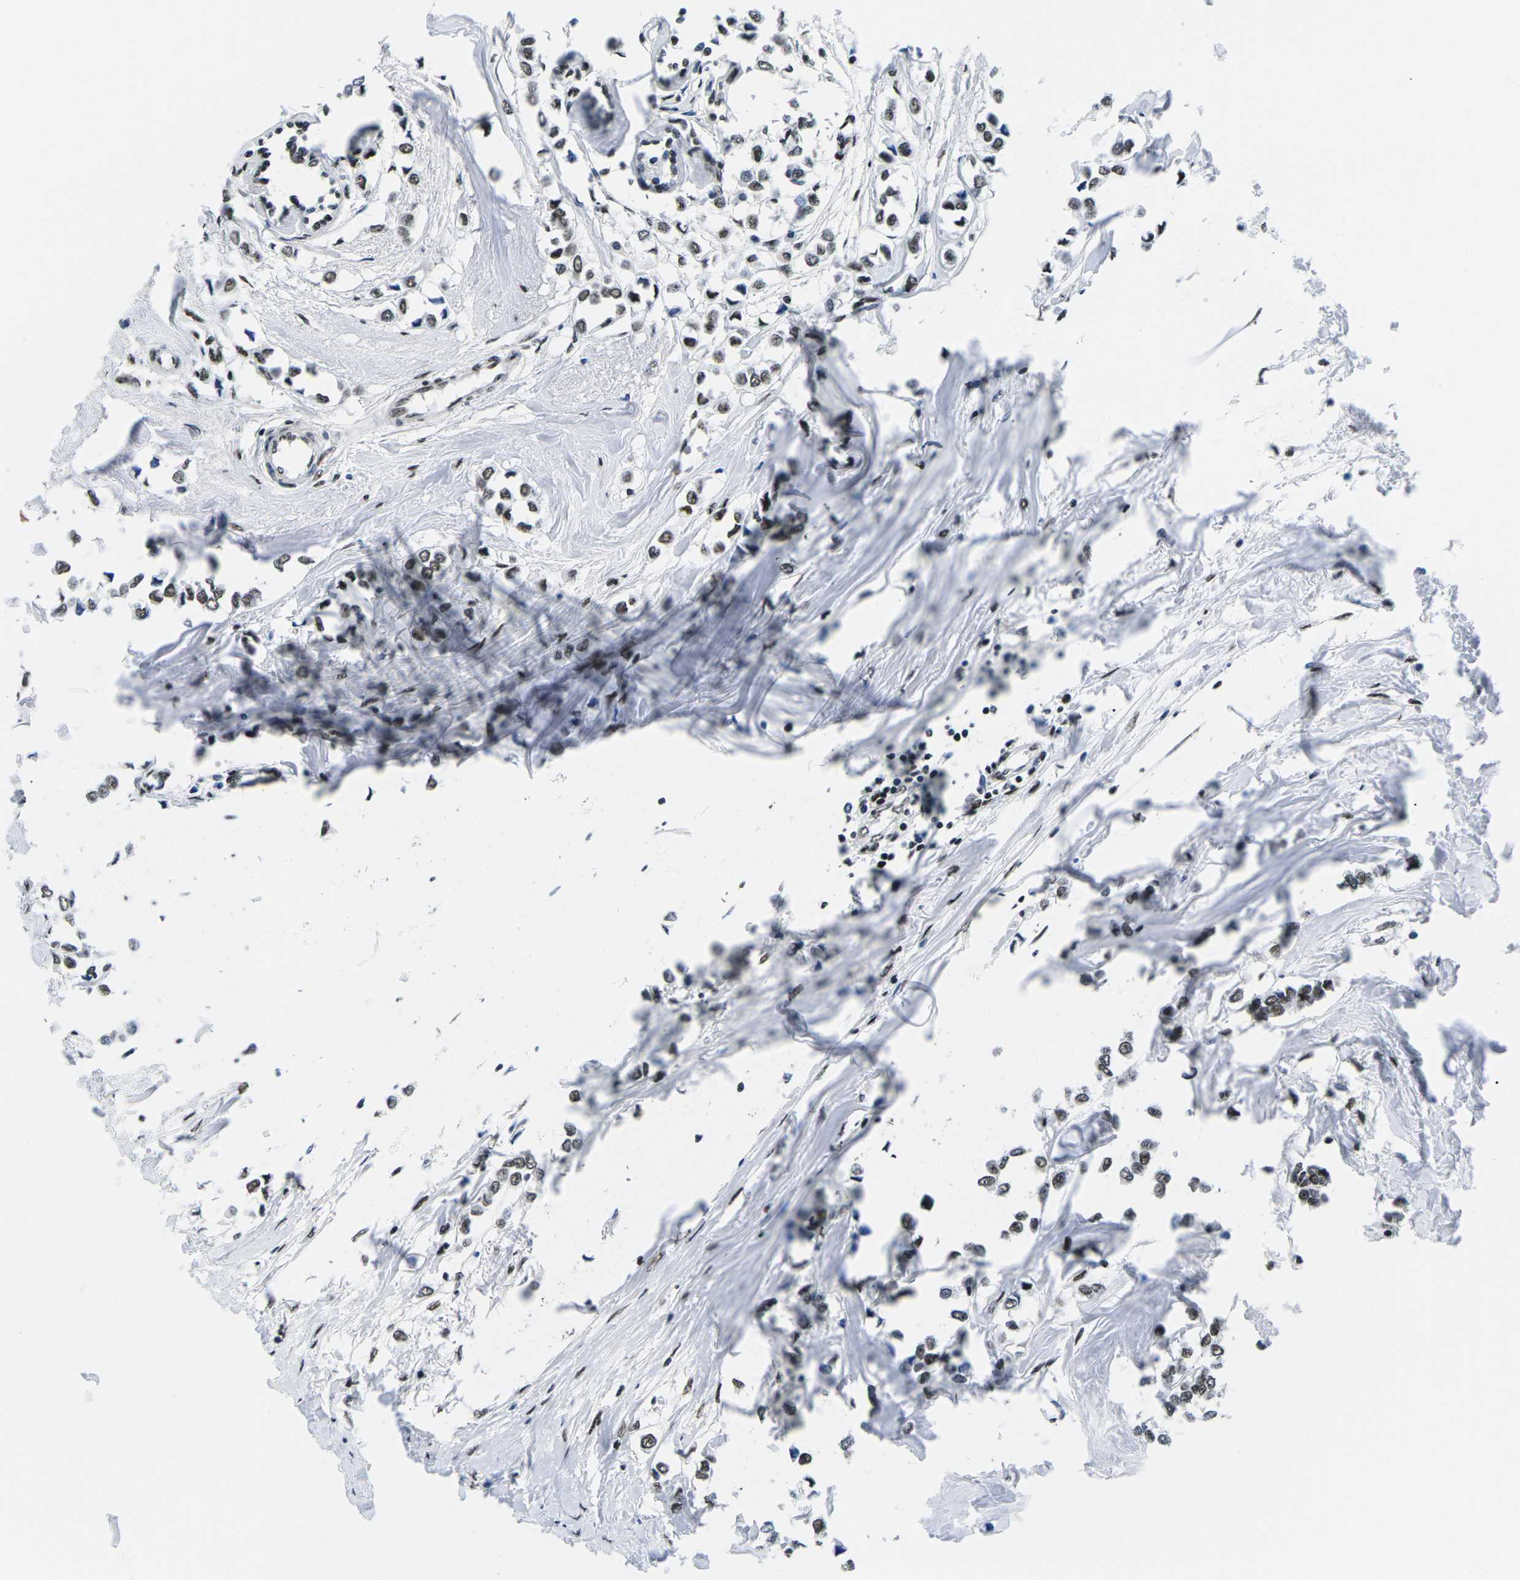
{"staining": {"intensity": "moderate", "quantity": ">75%", "location": "nuclear"}, "tissue": "breast cancer", "cell_type": "Tumor cells", "image_type": "cancer", "snomed": [{"axis": "morphology", "description": "Lobular carcinoma"}, {"axis": "topography", "description": "Breast"}], "caption": "Breast cancer tissue displays moderate nuclear expression in approximately >75% of tumor cells, visualized by immunohistochemistry.", "gene": "ATF1", "patient": {"sex": "female", "age": 51}}